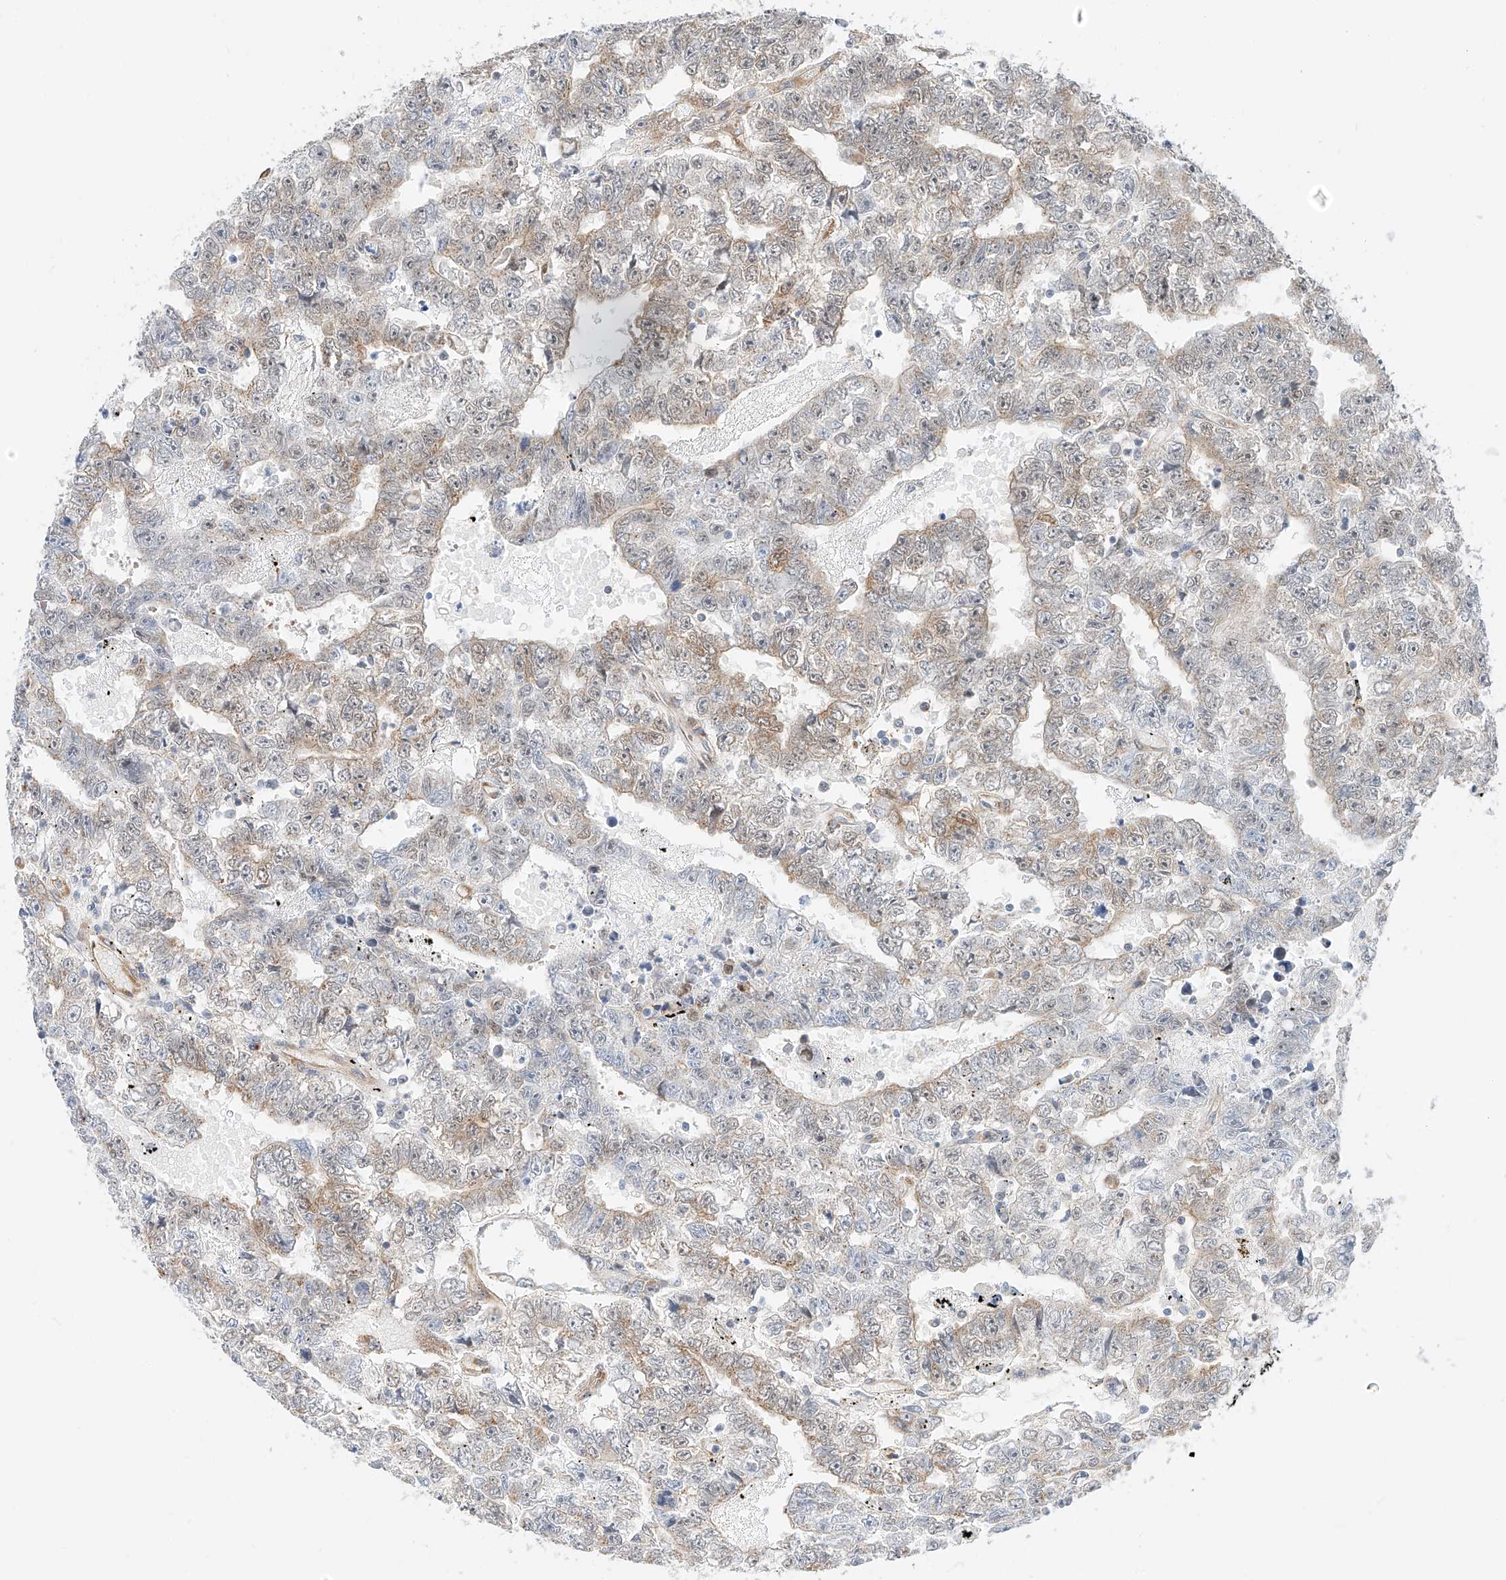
{"staining": {"intensity": "weak", "quantity": "<25%", "location": "cytoplasmic/membranous"}, "tissue": "testis cancer", "cell_type": "Tumor cells", "image_type": "cancer", "snomed": [{"axis": "morphology", "description": "Carcinoma, Embryonal, NOS"}, {"axis": "topography", "description": "Testis"}], "caption": "Protein analysis of embryonal carcinoma (testis) demonstrates no significant expression in tumor cells.", "gene": "CARMIL1", "patient": {"sex": "male", "age": 25}}